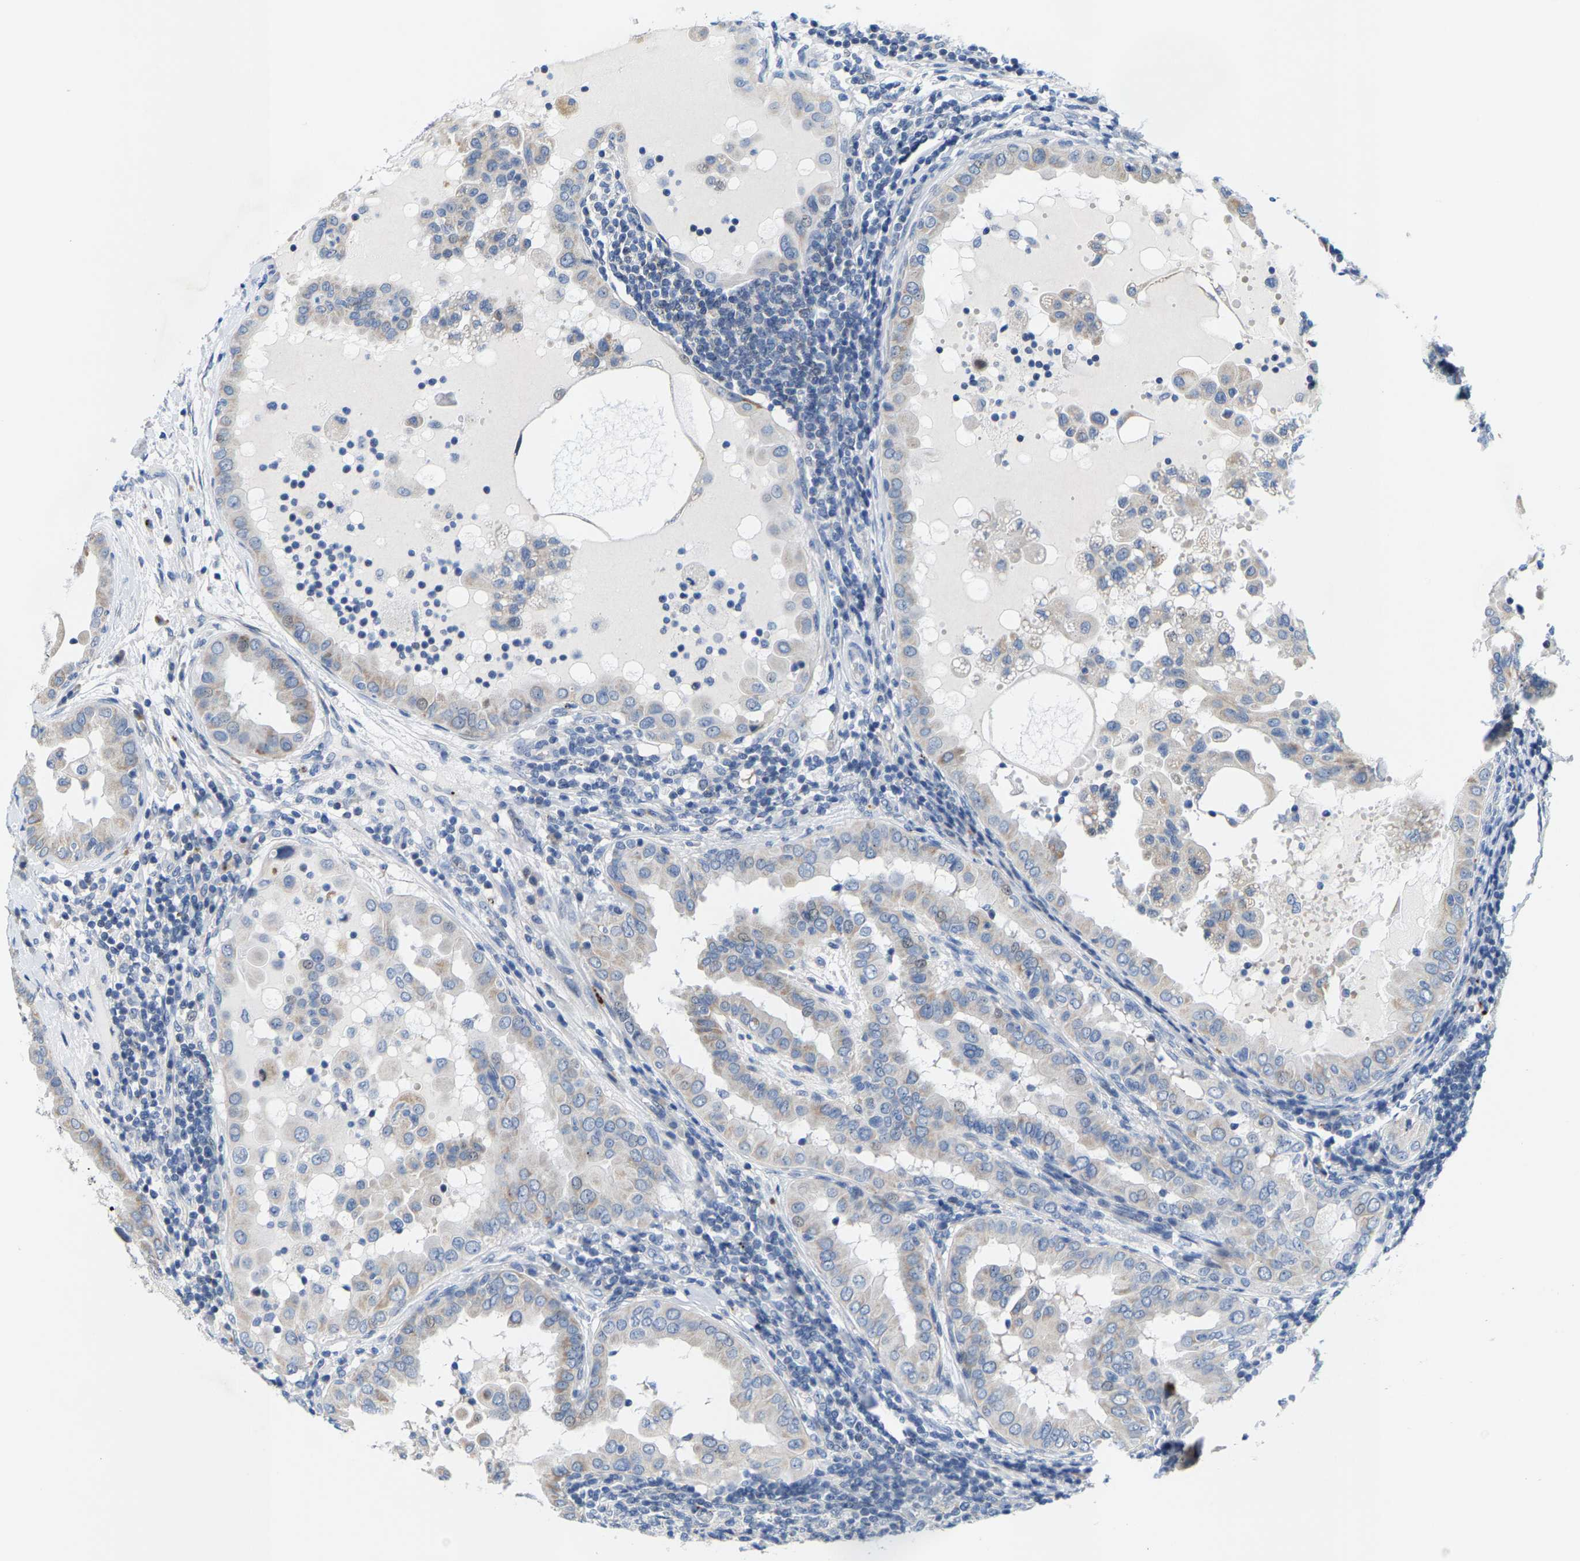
{"staining": {"intensity": "moderate", "quantity": "25%-75%", "location": "cytoplasmic/membranous"}, "tissue": "thyroid cancer", "cell_type": "Tumor cells", "image_type": "cancer", "snomed": [{"axis": "morphology", "description": "Papillary adenocarcinoma, NOS"}, {"axis": "topography", "description": "Thyroid gland"}], "caption": "Tumor cells exhibit medium levels of moderate cytoplasmic/membranous staining in approximately 25%-75% of cells in human thyroid cancer (papillary adenocarcinoma).", "gene": "KLHL1", "patient": {"sex": "male", "age": 33}}